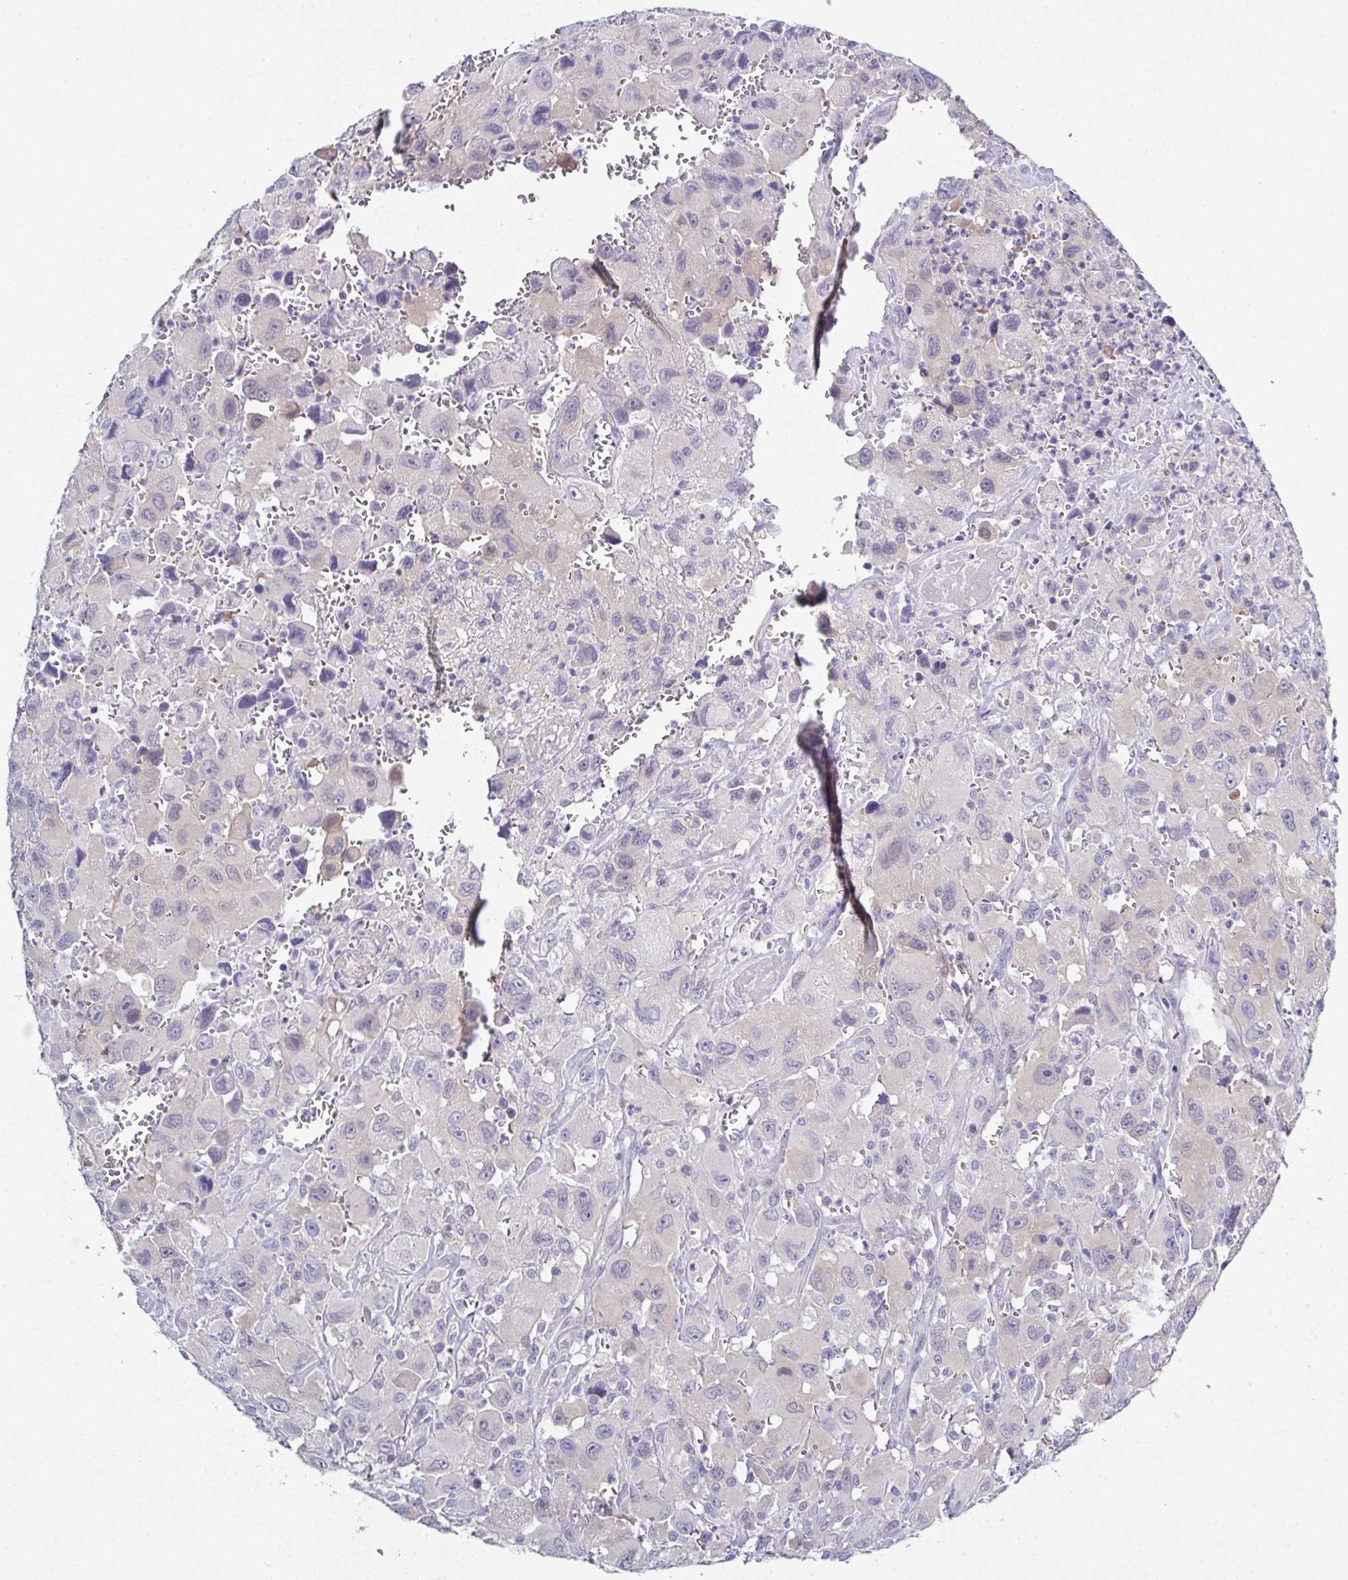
{"staining": {"intensity": "negative", "quantity": "none", "location": "none"}, "tissue": "head and neck cancer", "cell_type": "Tumor cells", "image_type": "cancer", "snomed": [{"axis": "morphology", "description": "Squamous cell carcinoma, NOS"}, {"axis": "morphology", "description": "Squamous cell carcinoma, metastatic, NOS"}, {"axis": "topography", "description": "Oral tissue"}, {"axis": "topography", "description": "Head-Neck"}], "caption": "Protein analysis of head and neck cancer (metastatic squamous cell carcinoma) shows no significant expression in tumor cells.", "gene": "CFAP97D1", "patient": {"sex": "female", "age": 85}}